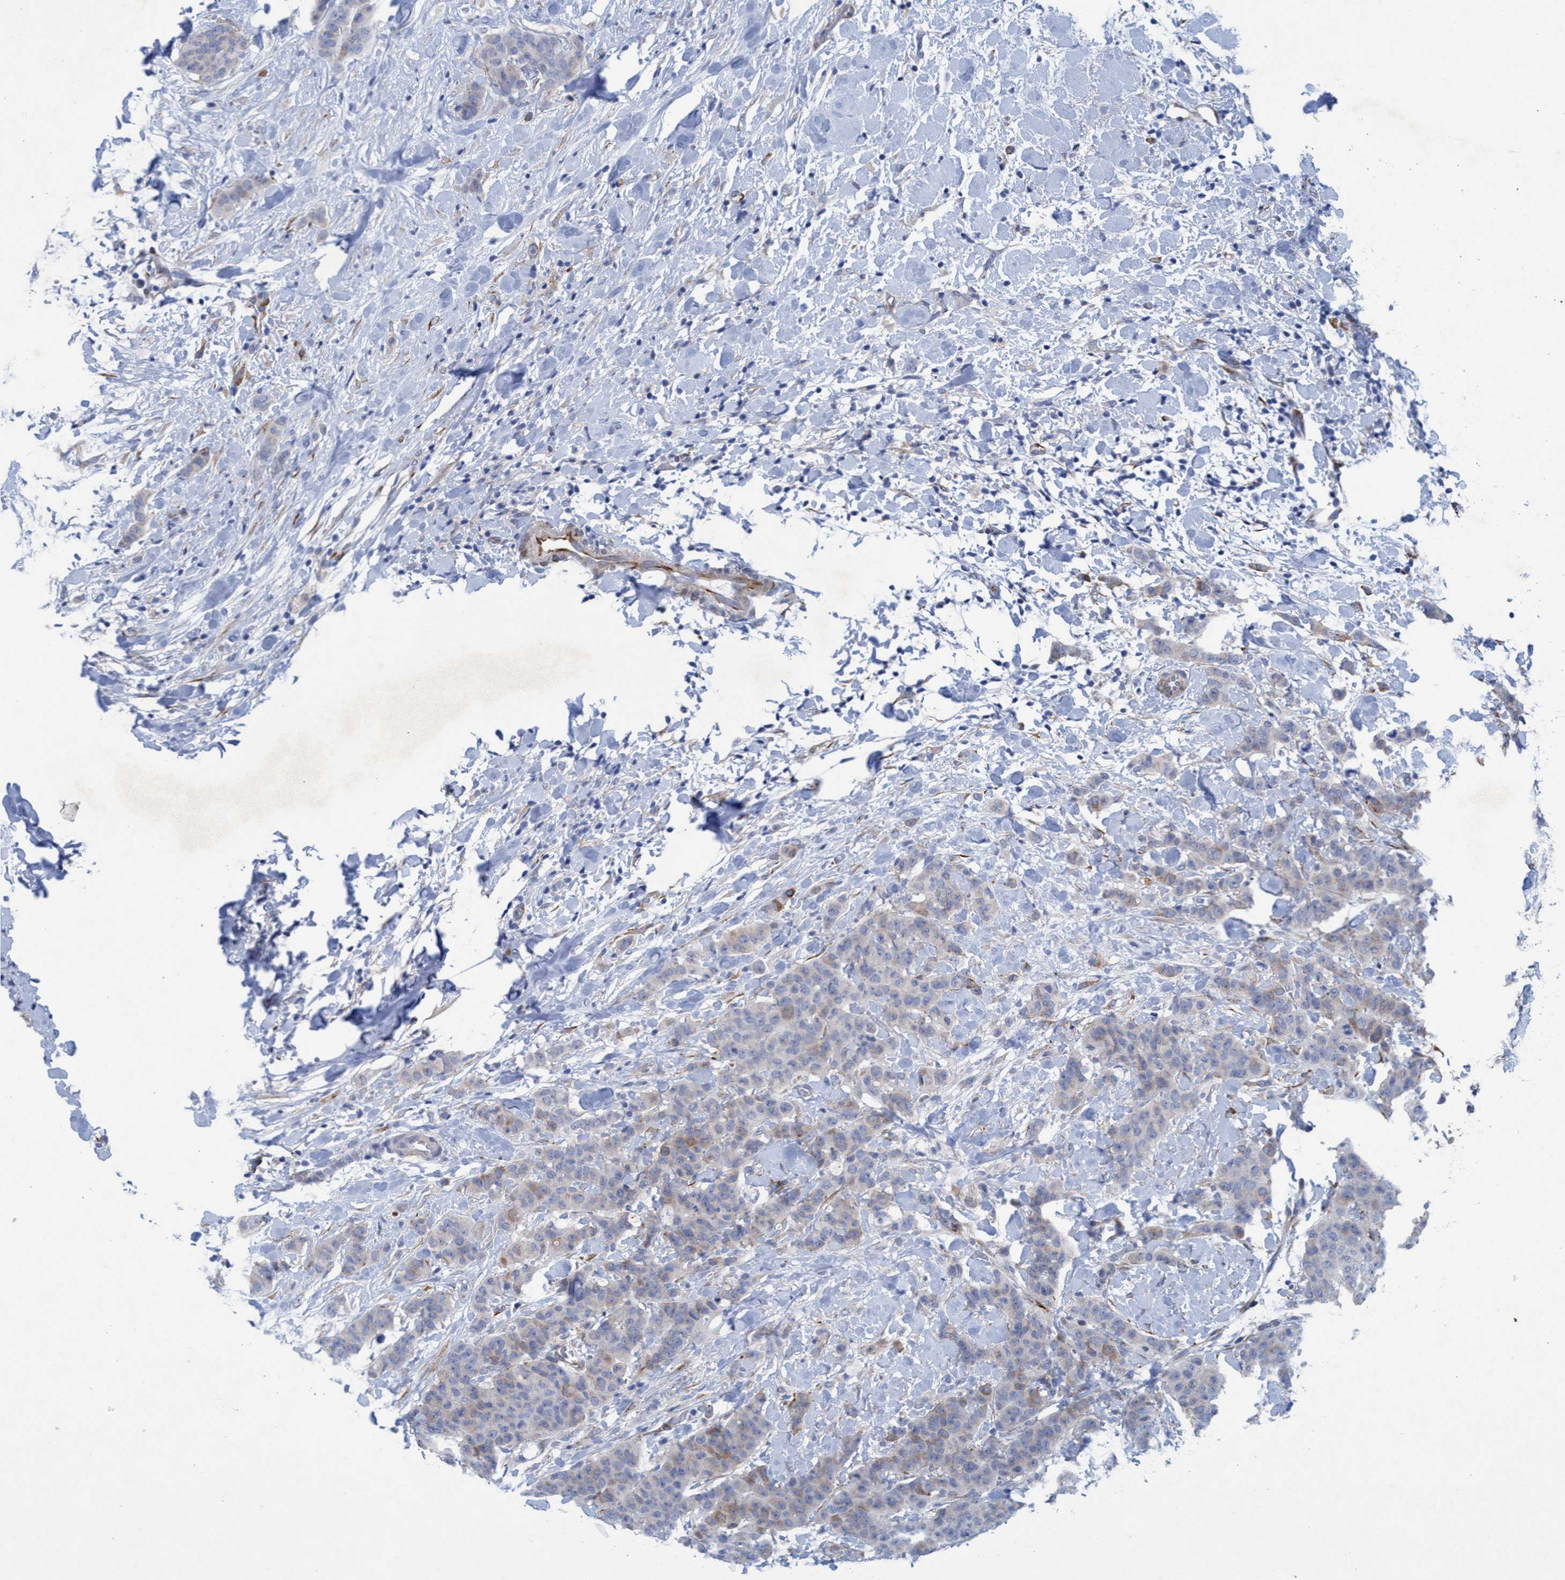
{"staining": {"intensity": "weak", "quantity": "<25%", "location": "cytoplasmic/membranous"}, "tissue": "breast cancer", "cell_type": "Tumor cells", "image_type": "cancer", "snomed": [{"axis": "morphology", "description": "Normal tissue, NOS"}, {"axis": "morphology", "description": "Duct carcinoma"}, {"axis": "topography", "description": "Breast"}], "caption": "A photomicrograph of intraductal carcinoma (breast) stained for a protein displays no brown staining in tumor cells.", "gene": "SLC43A2", "patient": {"sex": "female", "age": 40}}